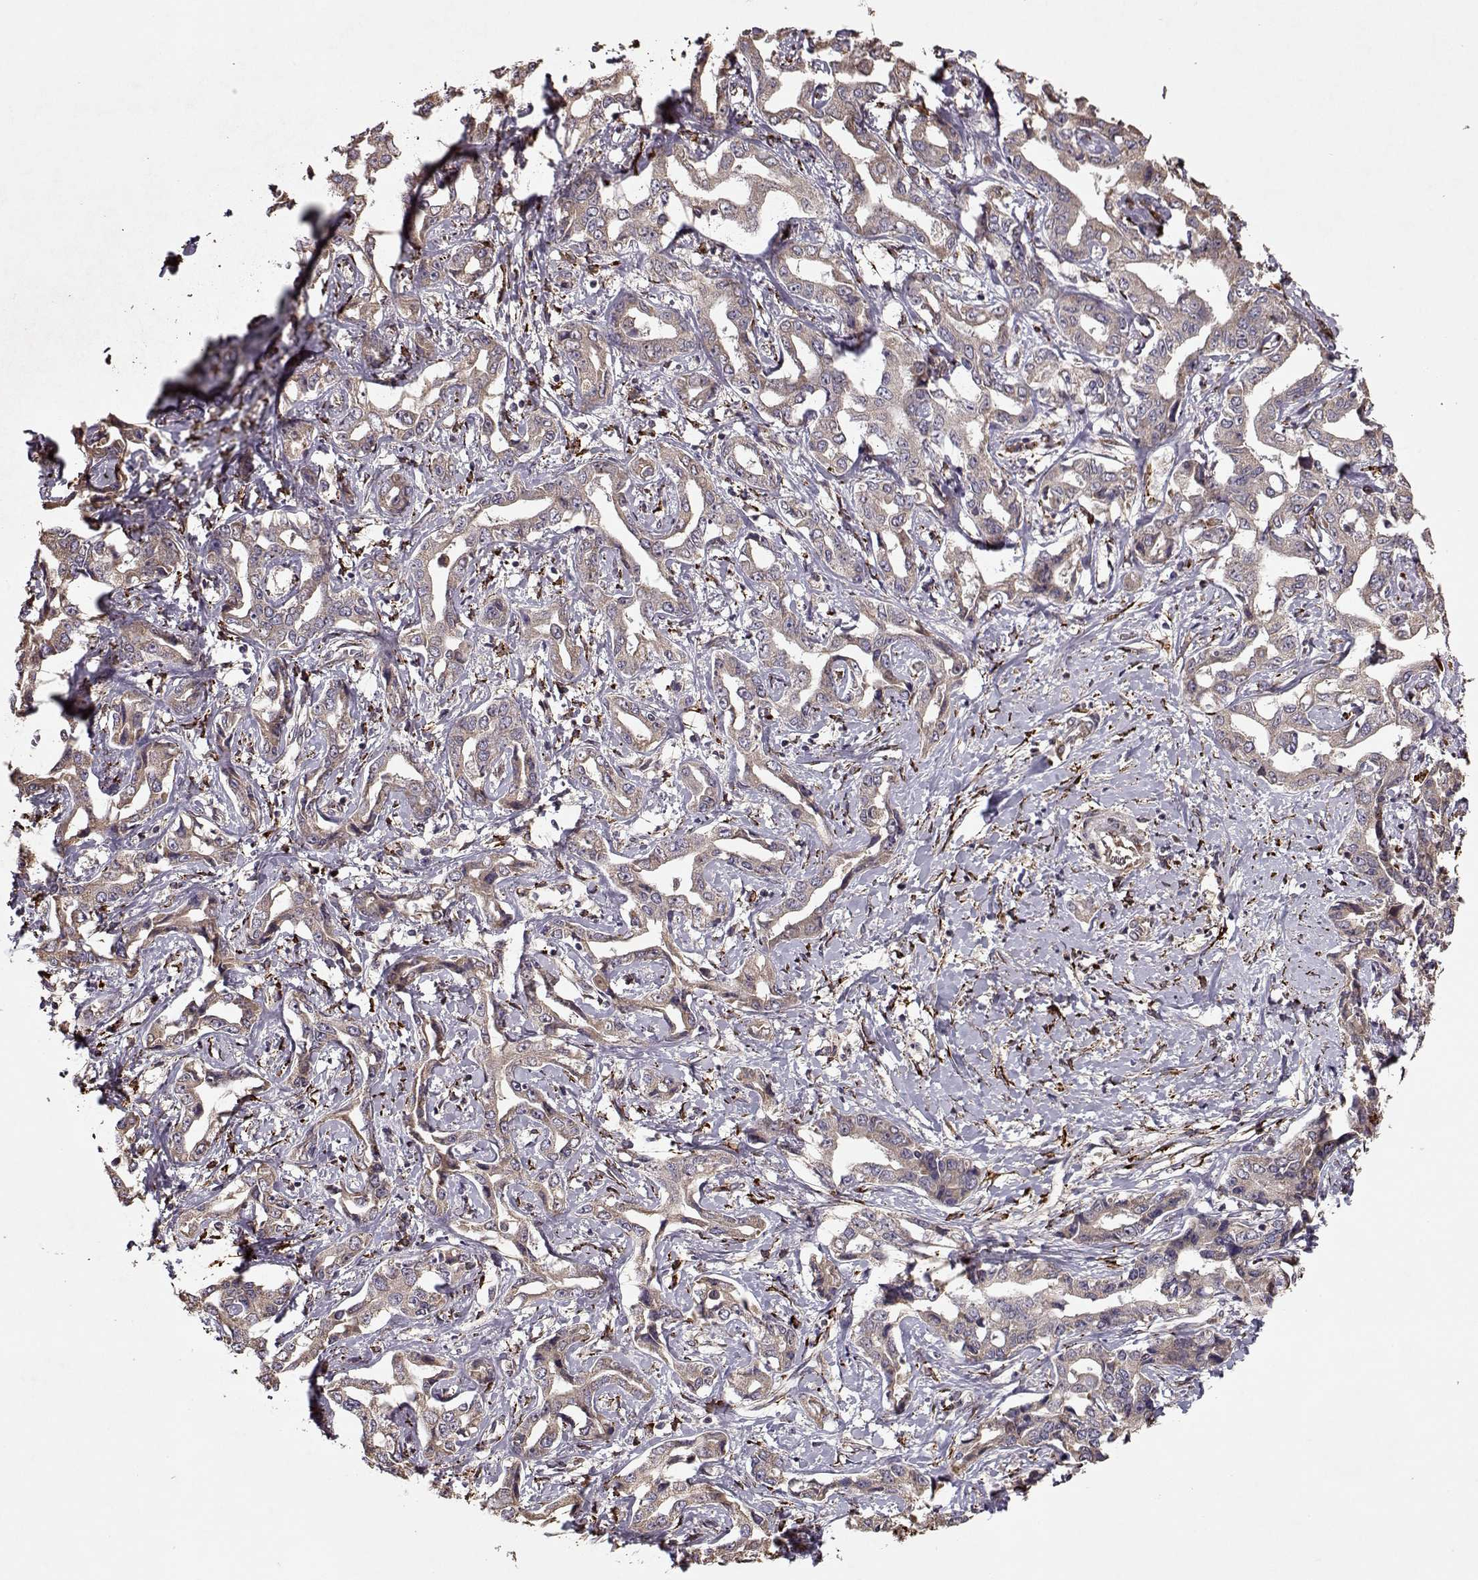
{"staining": {"intensity": "weak", "quantity": ">75%", "location": "cytoplasmic/membranous"}, "tissue": "liver cancer", "cell_type": "Tumor cells", "image_type": "cancer", "snomed": [{"axis": "morphology", "description": "Cholangiocarcinoma"}, {"axis": "topography", "description": "Liver"}], "caption": "Immunohistochemical staining of human liver cholangiocarcinoma exhibits low levels of weak cytoplasmic/membranous positivity in approximately >75% of tumor cells. (DAB (3,3'-diaminobenzidine) IHC, brown staining for protein, blue staining for nuclei).", "gene": "IMMP1L", "patient": {"sex": "male", "age": 59}}